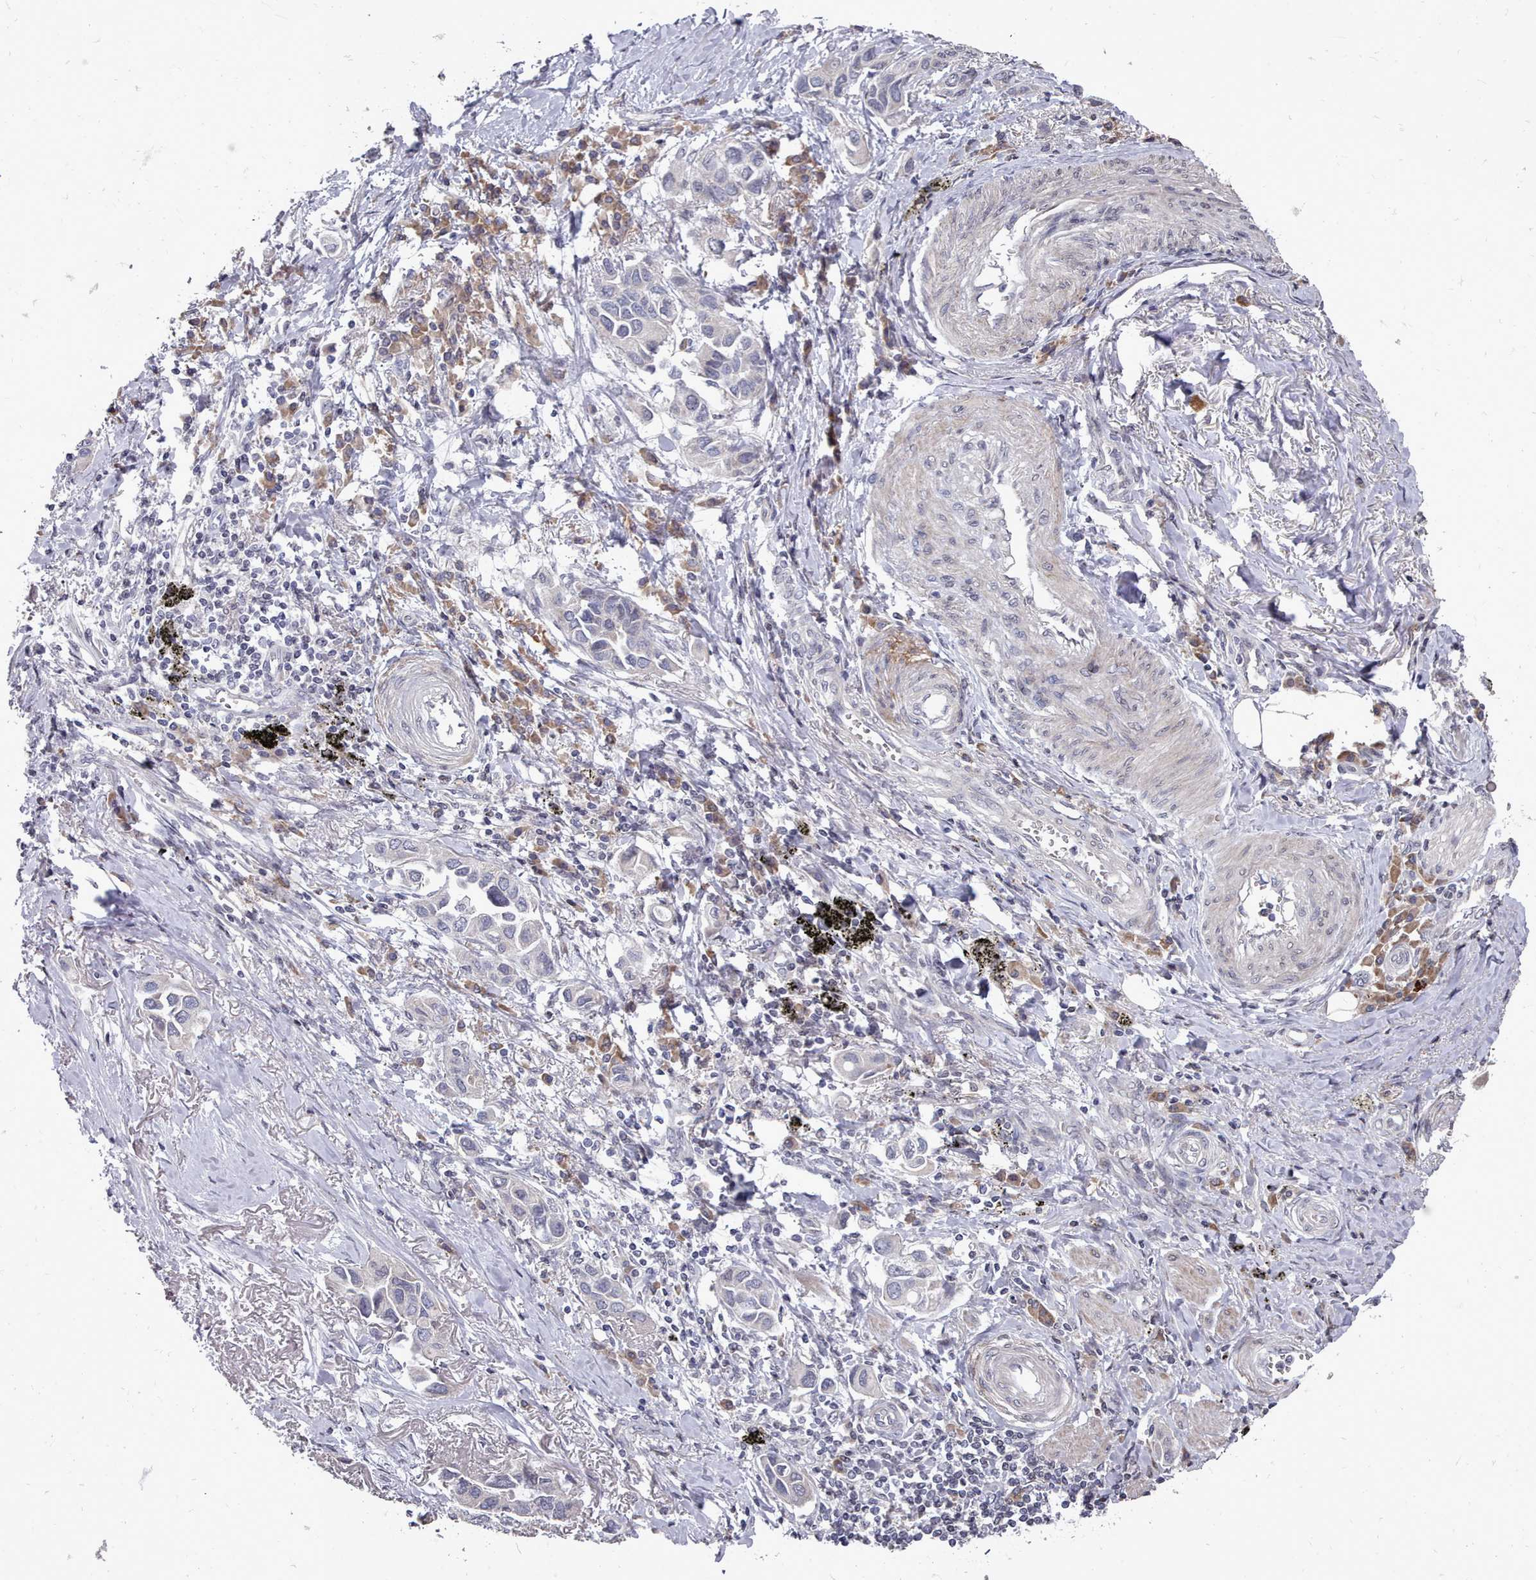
{"staining": {"intensity": "negative", "quantity": "none", "location": "none"}, "tissue": "lung cancer", "cell_type": "Tumor cells", "image_type": "cancer", "snomed": [{"axis": "morphology", "description": "Adenocarcinoma, NOS"}, {"axis": "topography", "description": "Lung"}], "caption": "IHC micrograph of neoplastic tissue: human lung cancer (adenocarcinoma) stained with DAB demonstrates no significant protein staining in tumor cells. (IHC, brightfield microscopy, high magnification).", "gene": "ACKR3", "patient": {"sex": "female", "age": 76}}